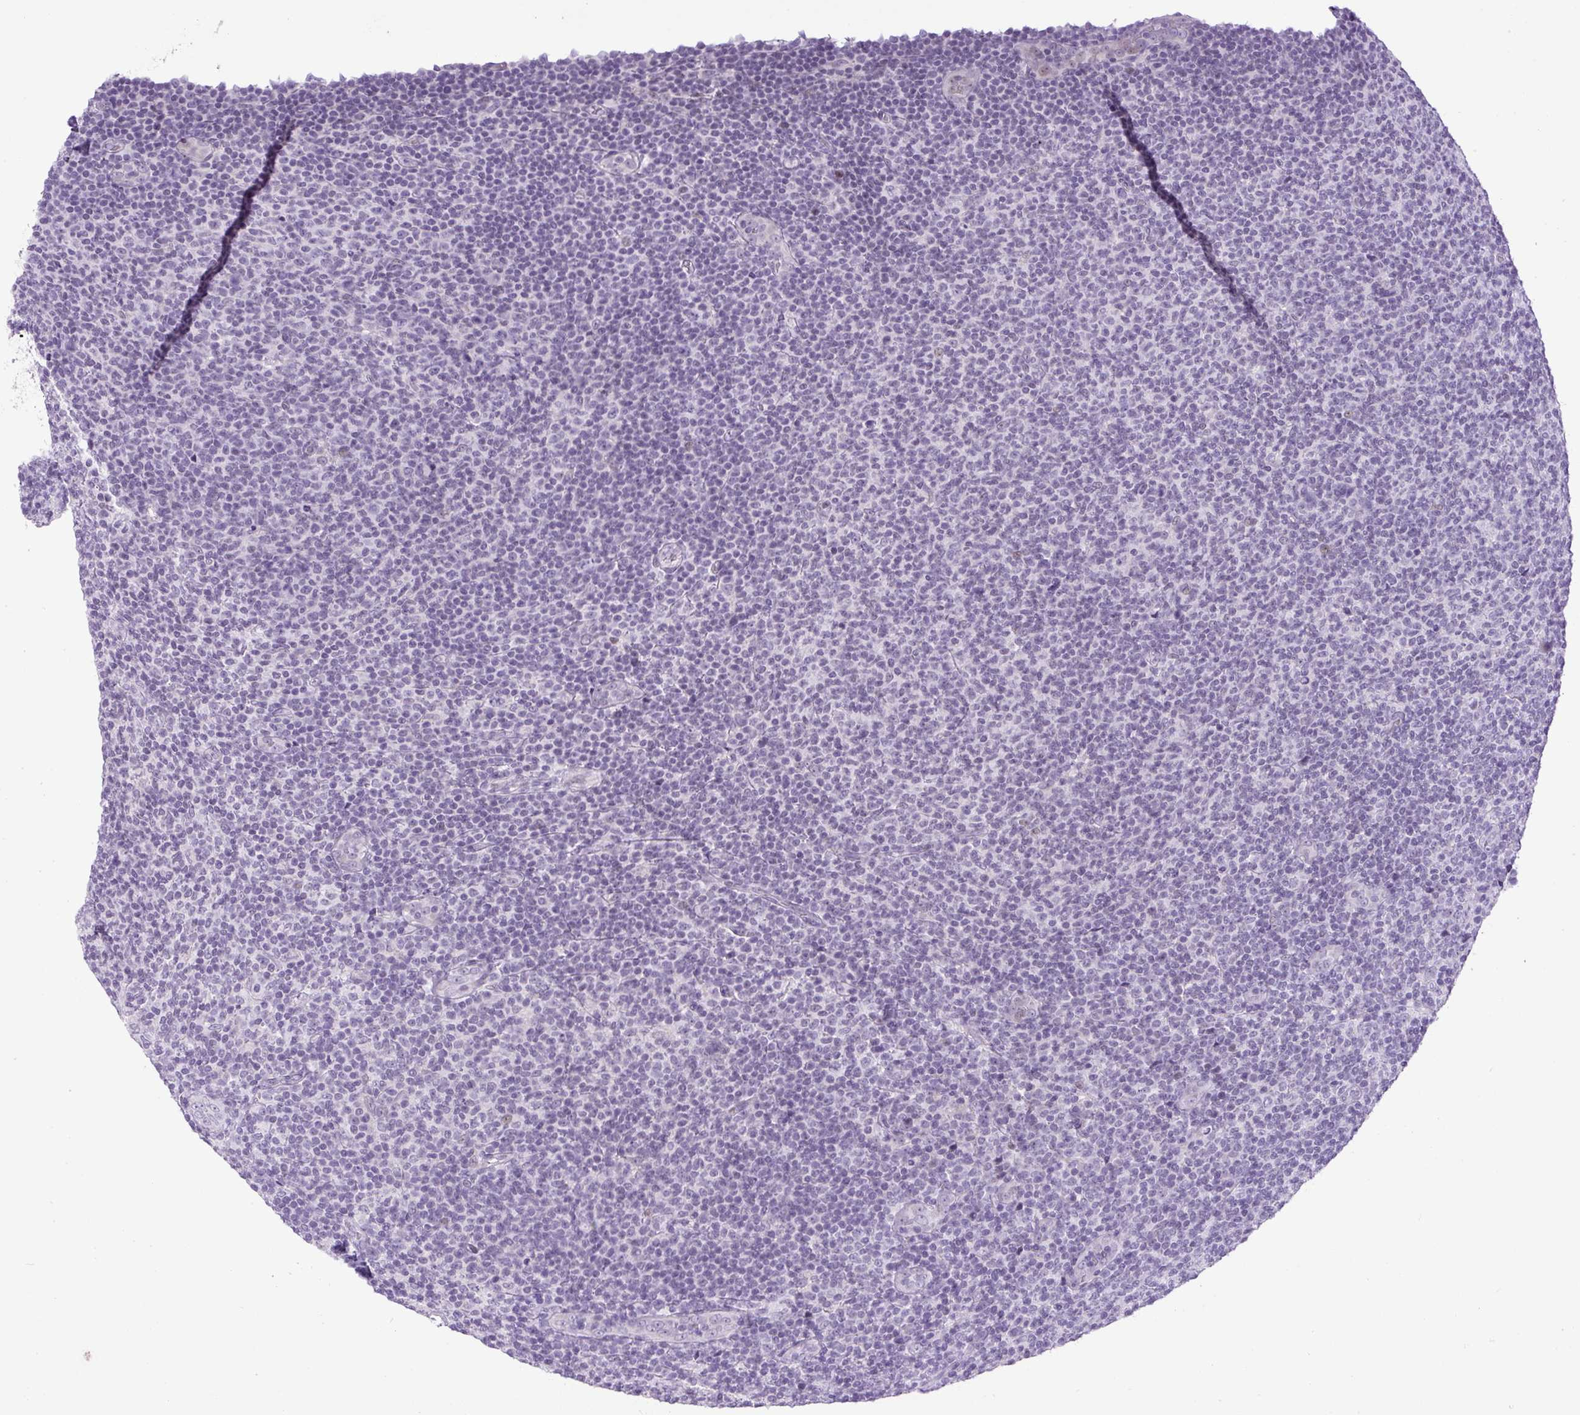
{"staining": {"intensity": "negative", "quantity": "none", "location": "none"}, "tissue": "lymphoma", "cell_type": "Tumor cells", "image_type": "cancer", "snomed": [{"axis": "morphology", "description": "Malignant lymphoma, non-Hodgkin's type, Low grade"}, {"axis": "topography", "description": "Lymph node"}], "caption": "High power microscopy histopathology image of an immunohistochemistry (IHC) histopathology image of lymphoma, revealing no significant positivity in tumor cells.", "gene": "RHBDD2", "patient": {"sex": "male", "age": 66}}